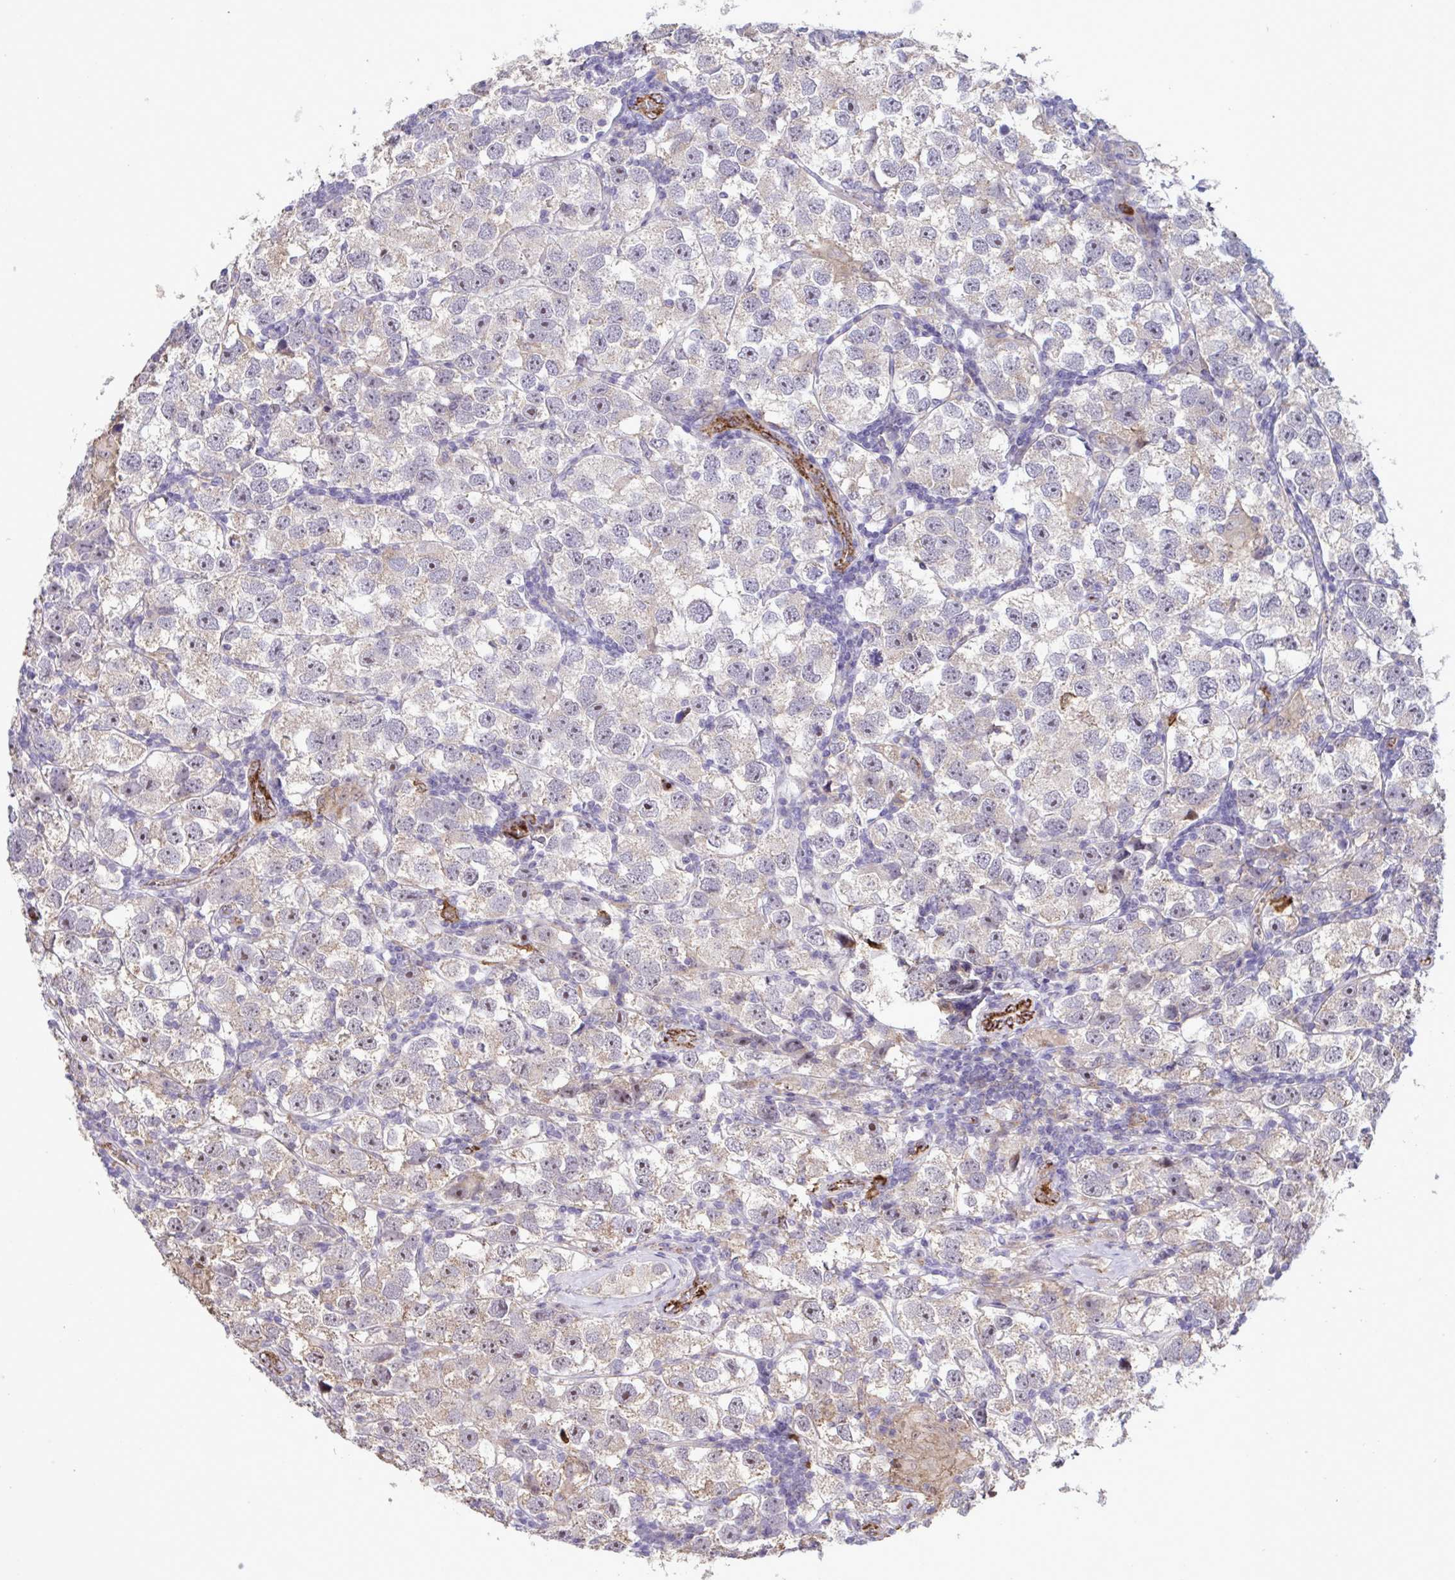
{"staining": {"intensity": "moderate", "quantity": "<25%", "location": "cytoplasmic/membranous,nuclear"}, "tissue": "testis cancer", "cell_type": "Tumor cells", "image_type": "cancer", "snomed": [{"axis": "morphology", "description": "Seminoma, NOS"}, {"axis": "topography", "description": "Testis"}], "caption": "Immunohistochemical staining of testis seminoma demonstrates moderate cytoplasmic/membranous and nuclear protein staining in approximately <25% of tumor cells. Nuclei are stained in blue.", "gene": "CD101", "patient": {"sex": "male", "age": 26}}